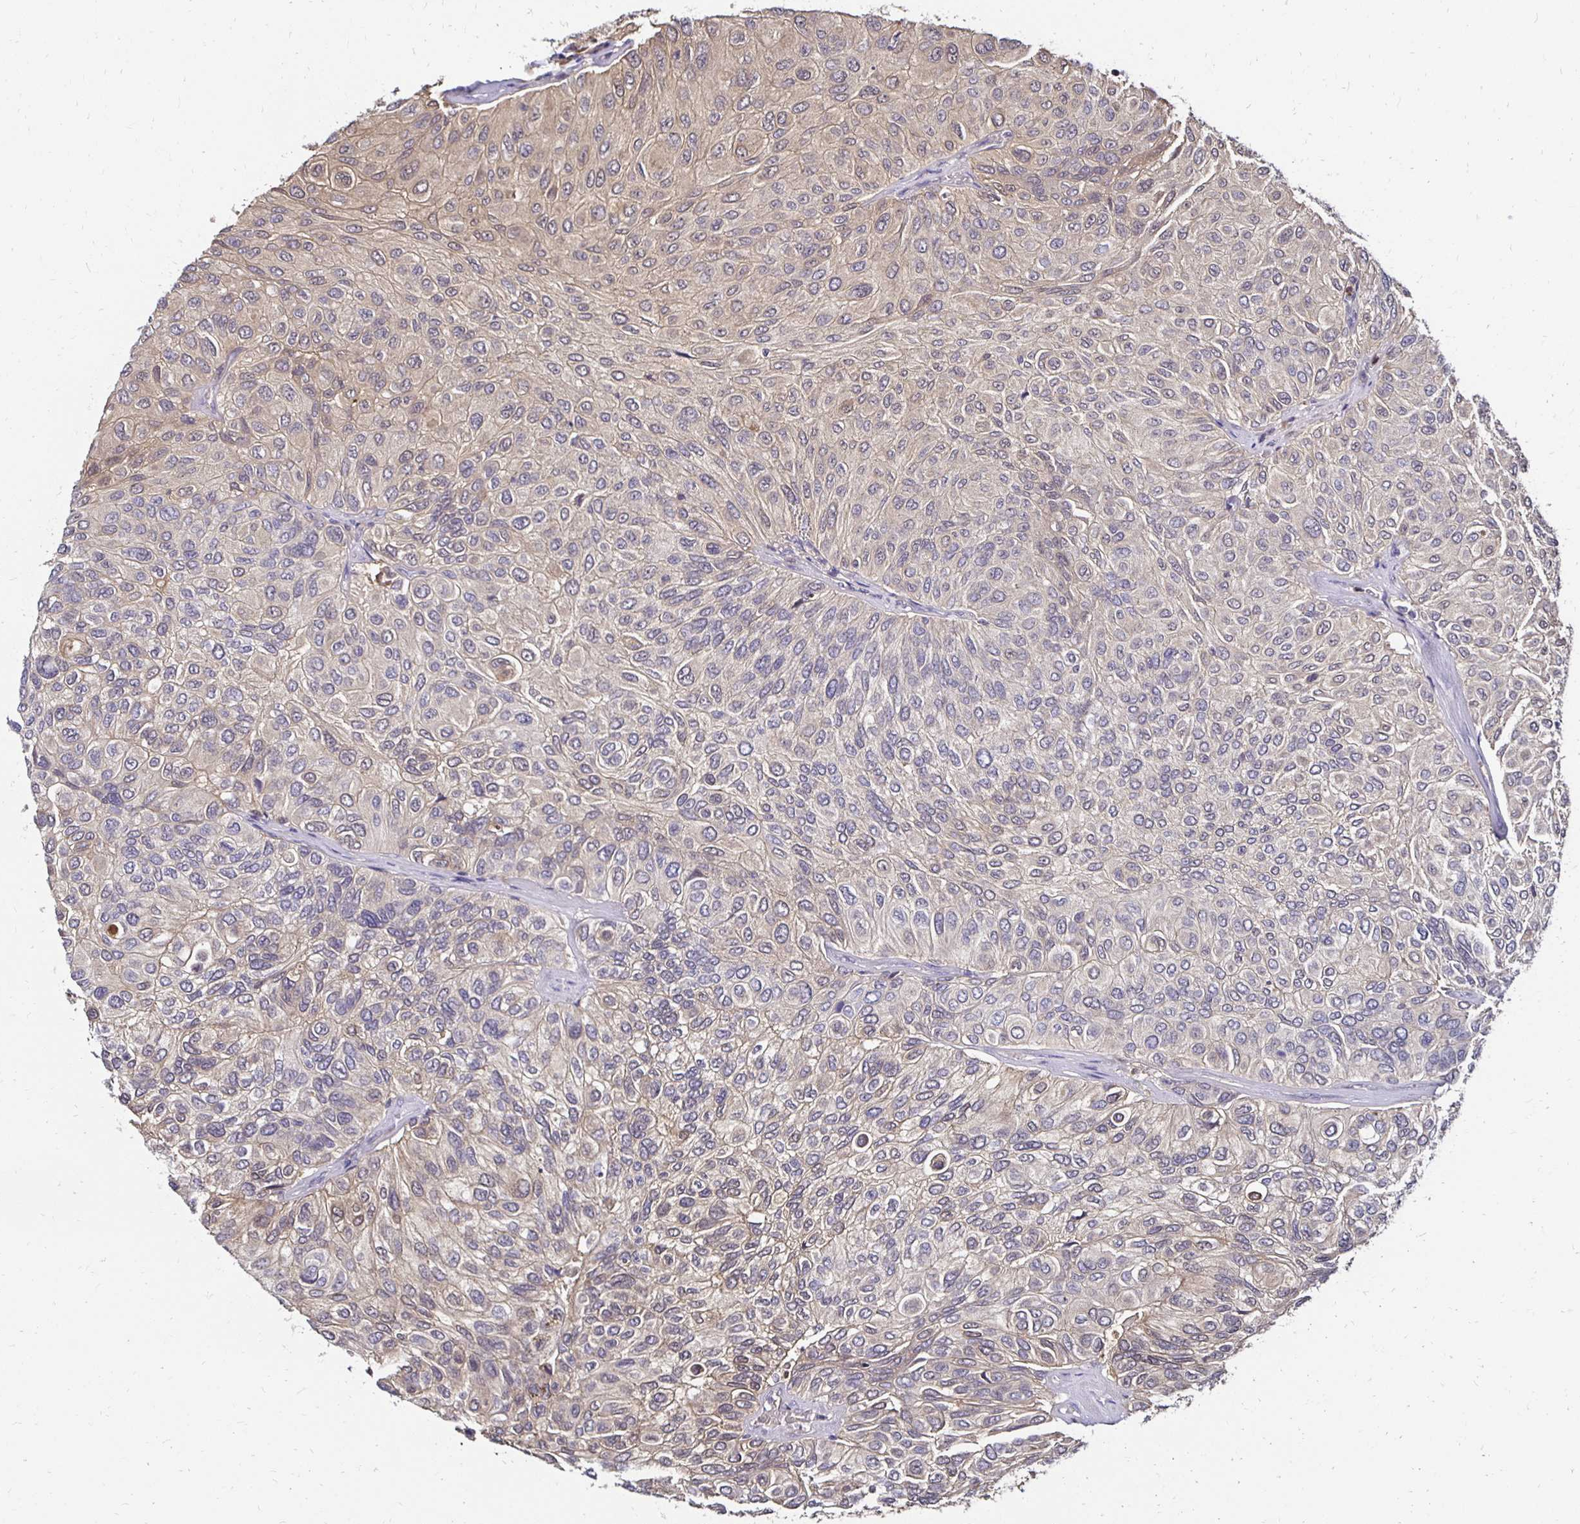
{"staining": {"intensity": "weak", "quantity": "<25%", "location": "cytoplasmic/membranous"}, "tissue": "urothelial cancer", "cell_type": "Tumor cells", "image_type": "cancer", "snomed": [{"axis": "morphology", "description": "Urothelial carcinoma, High grade"}, {"axis": "topography", "description": "Urinary bladder"}], "caption": "Tumor cells show no significant expression in high-grade urothelial carcinoma.", "gene": "TXN", "patient": {"sex": "male", "age": 66}}